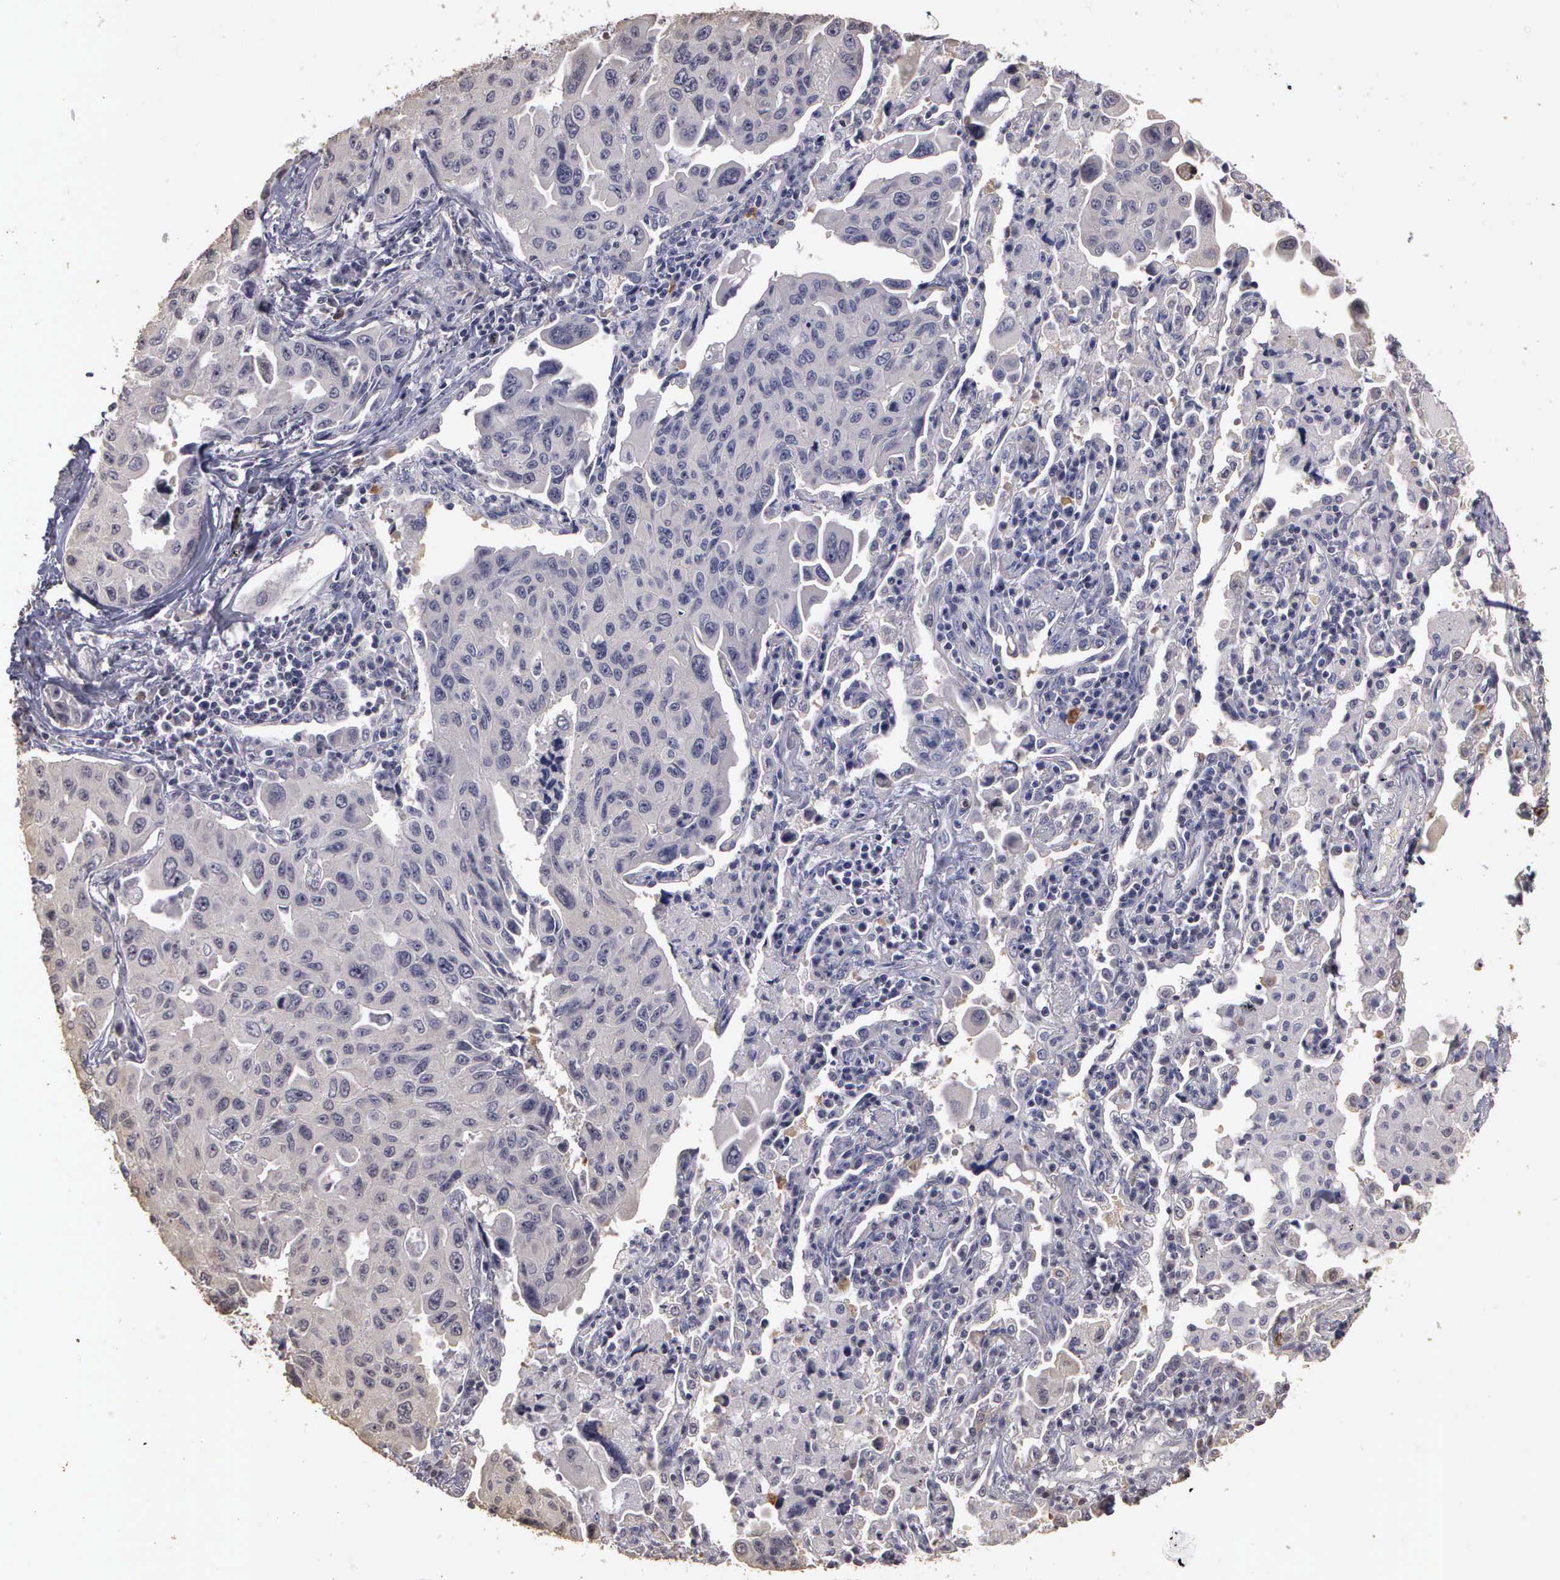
{"staining": {"intensity": "negative", "quantity": "none", "location": "none"}, "tissue": "lung cancer", "cell_type": "Tumor cells", "image_type": "cancer", "snomed": [{"axis": "morphology", "description": "Adenocarcinoma, NOS"}, {"axis": "topography", "description": "Lung"}], "caption": "The micrograph reveals no significant staining in tumor cells of lung cancer (adenocarcinoma).", "gene": "ENO3", "patient": {"sex": "male", "age": 64}}